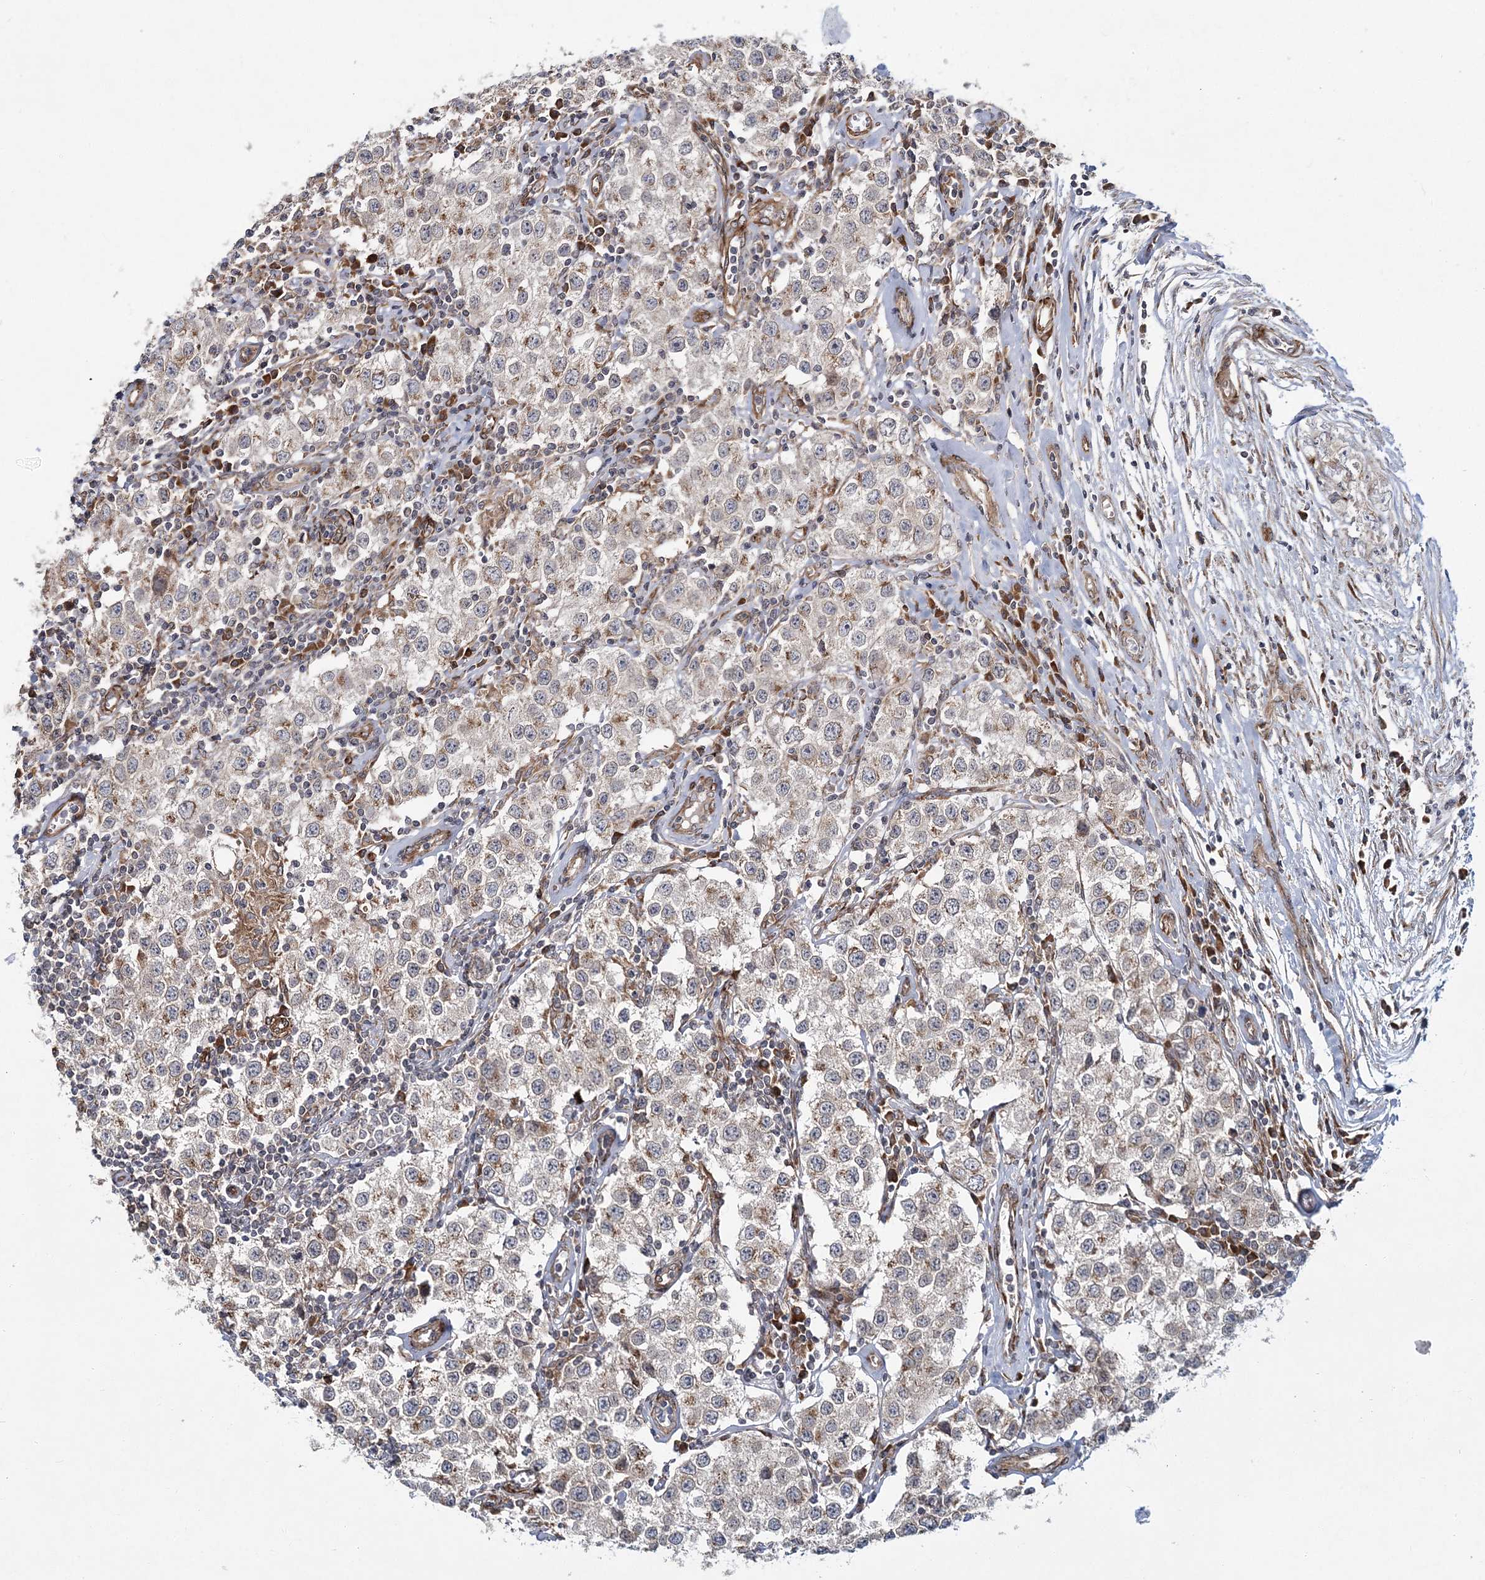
{"staining": {"intensity": "negative", "quantity": "none", "location": "none"}, "tissue": "testis cancer", "cell_type": "Tumor cells", "image_type": "cancer", "snomed": [{"axis": "morphology", "description": "Seminoma, NOS"}, {"axis": "morphology", "description": "Carcinoma, Embryonal, NOS"}, {"axis": "topography", "description": "Testis"}], "caption": "Tumor cells show no significant protein expression in testis cancer.", "gene": "NBAS", "patient": {"sex": "male", "age": 43}}